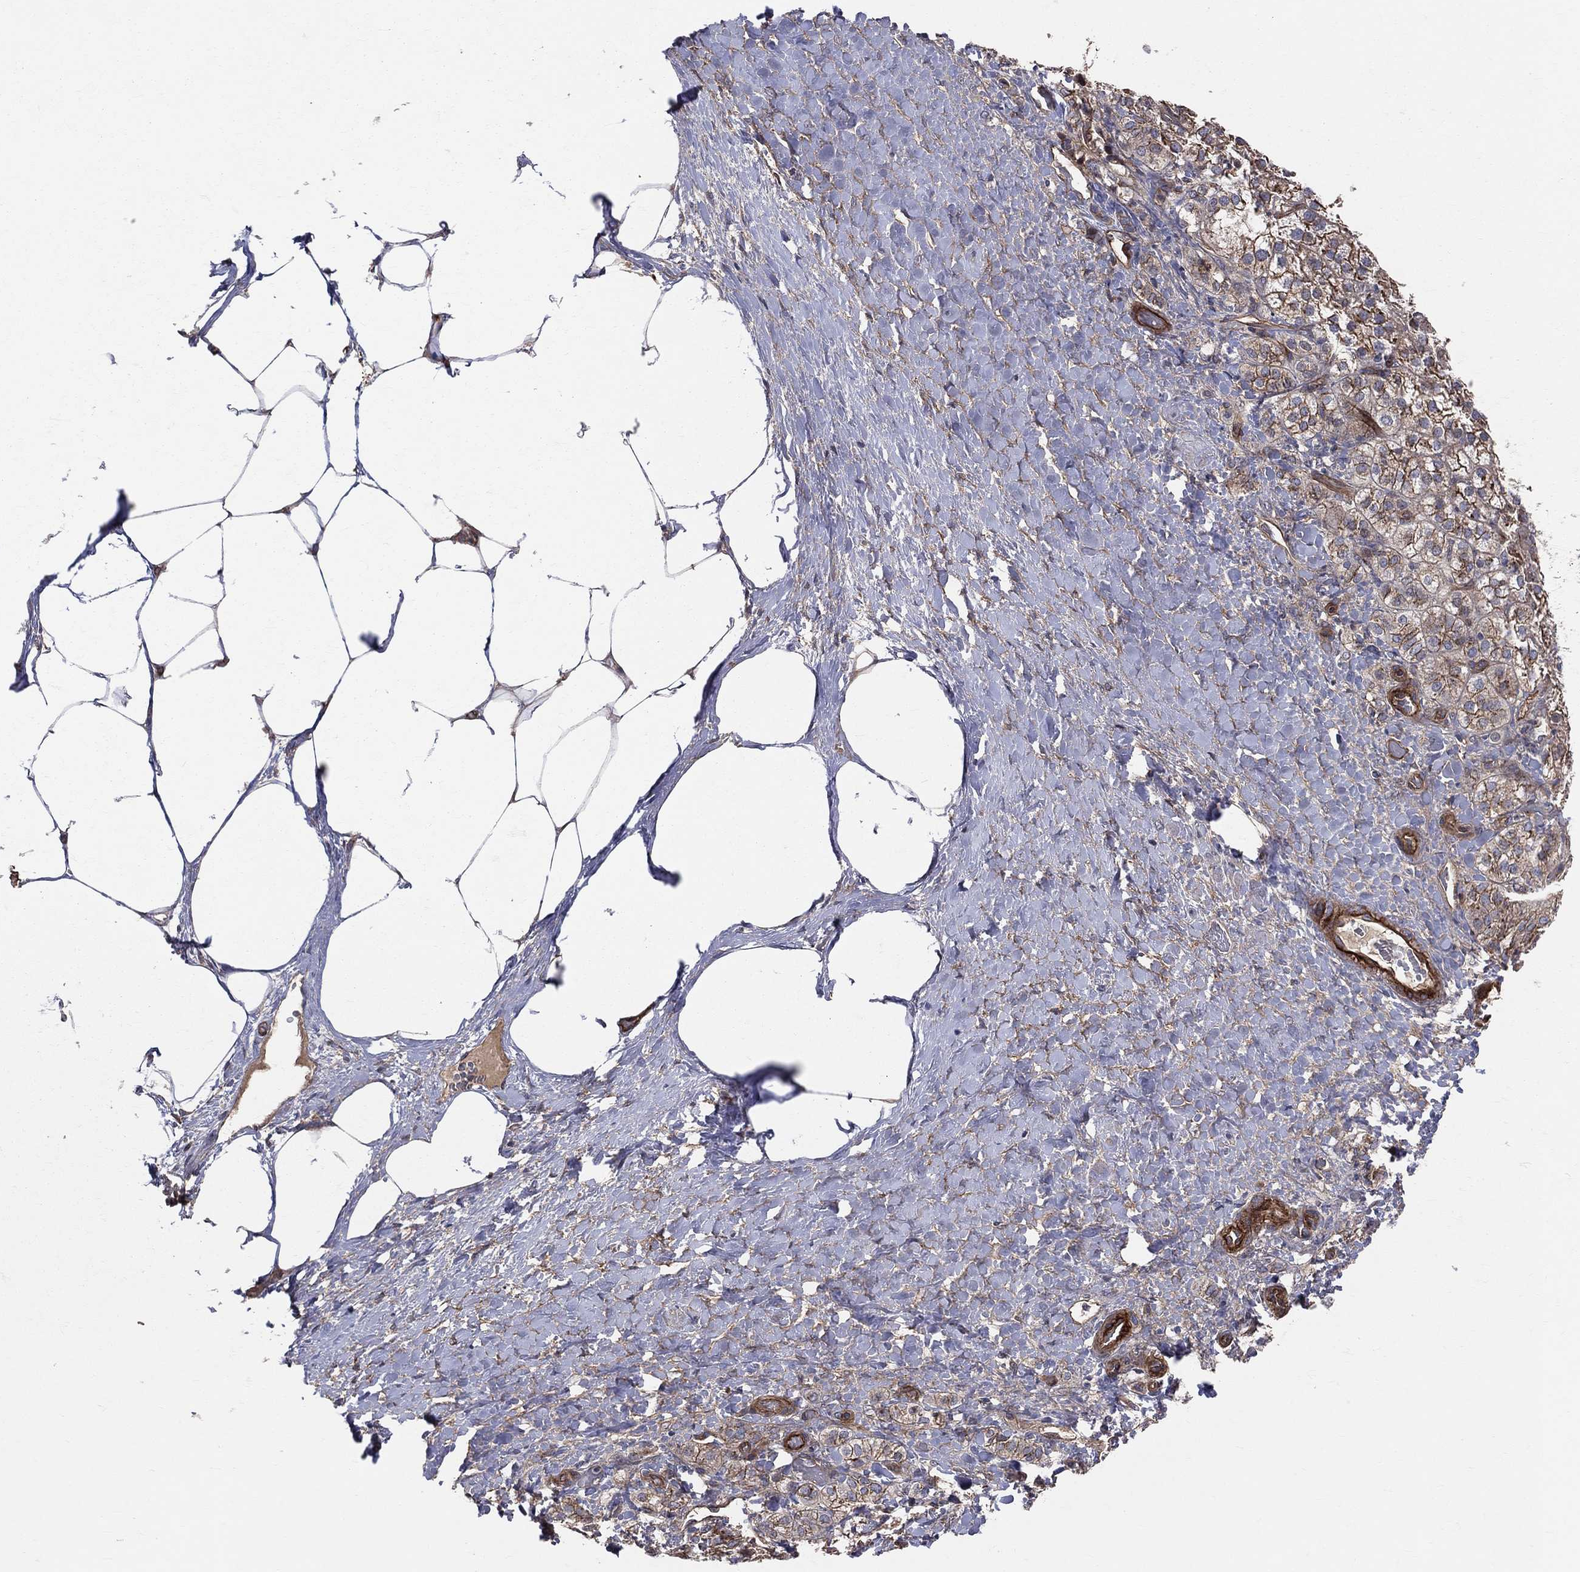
{"staining": {"intensity": "moderate", "quantity": "<25%", "location": "cytoplasmic/membranous"}, "tissue": "adrenal gland", "cell_type": "Glandular cells", "image_type": "normal", "snomed": [{"axis": "morphology", "description": "Normal tissue, NOS"}, {"axis": "topography", "description": "Adrenal gland"}], "caption": "The photomicrograph demonstrates immunohistochemical staining of unremarkable adrenal gland. There is moderate cytoplasmic/membranous positivity is seen in approximately <25% of glandular cells. (Brightfield microscopy of DAB IHC at high magnification).", "gene": "ENTPD1", "patient": {"sex": "male", "age": 57}}